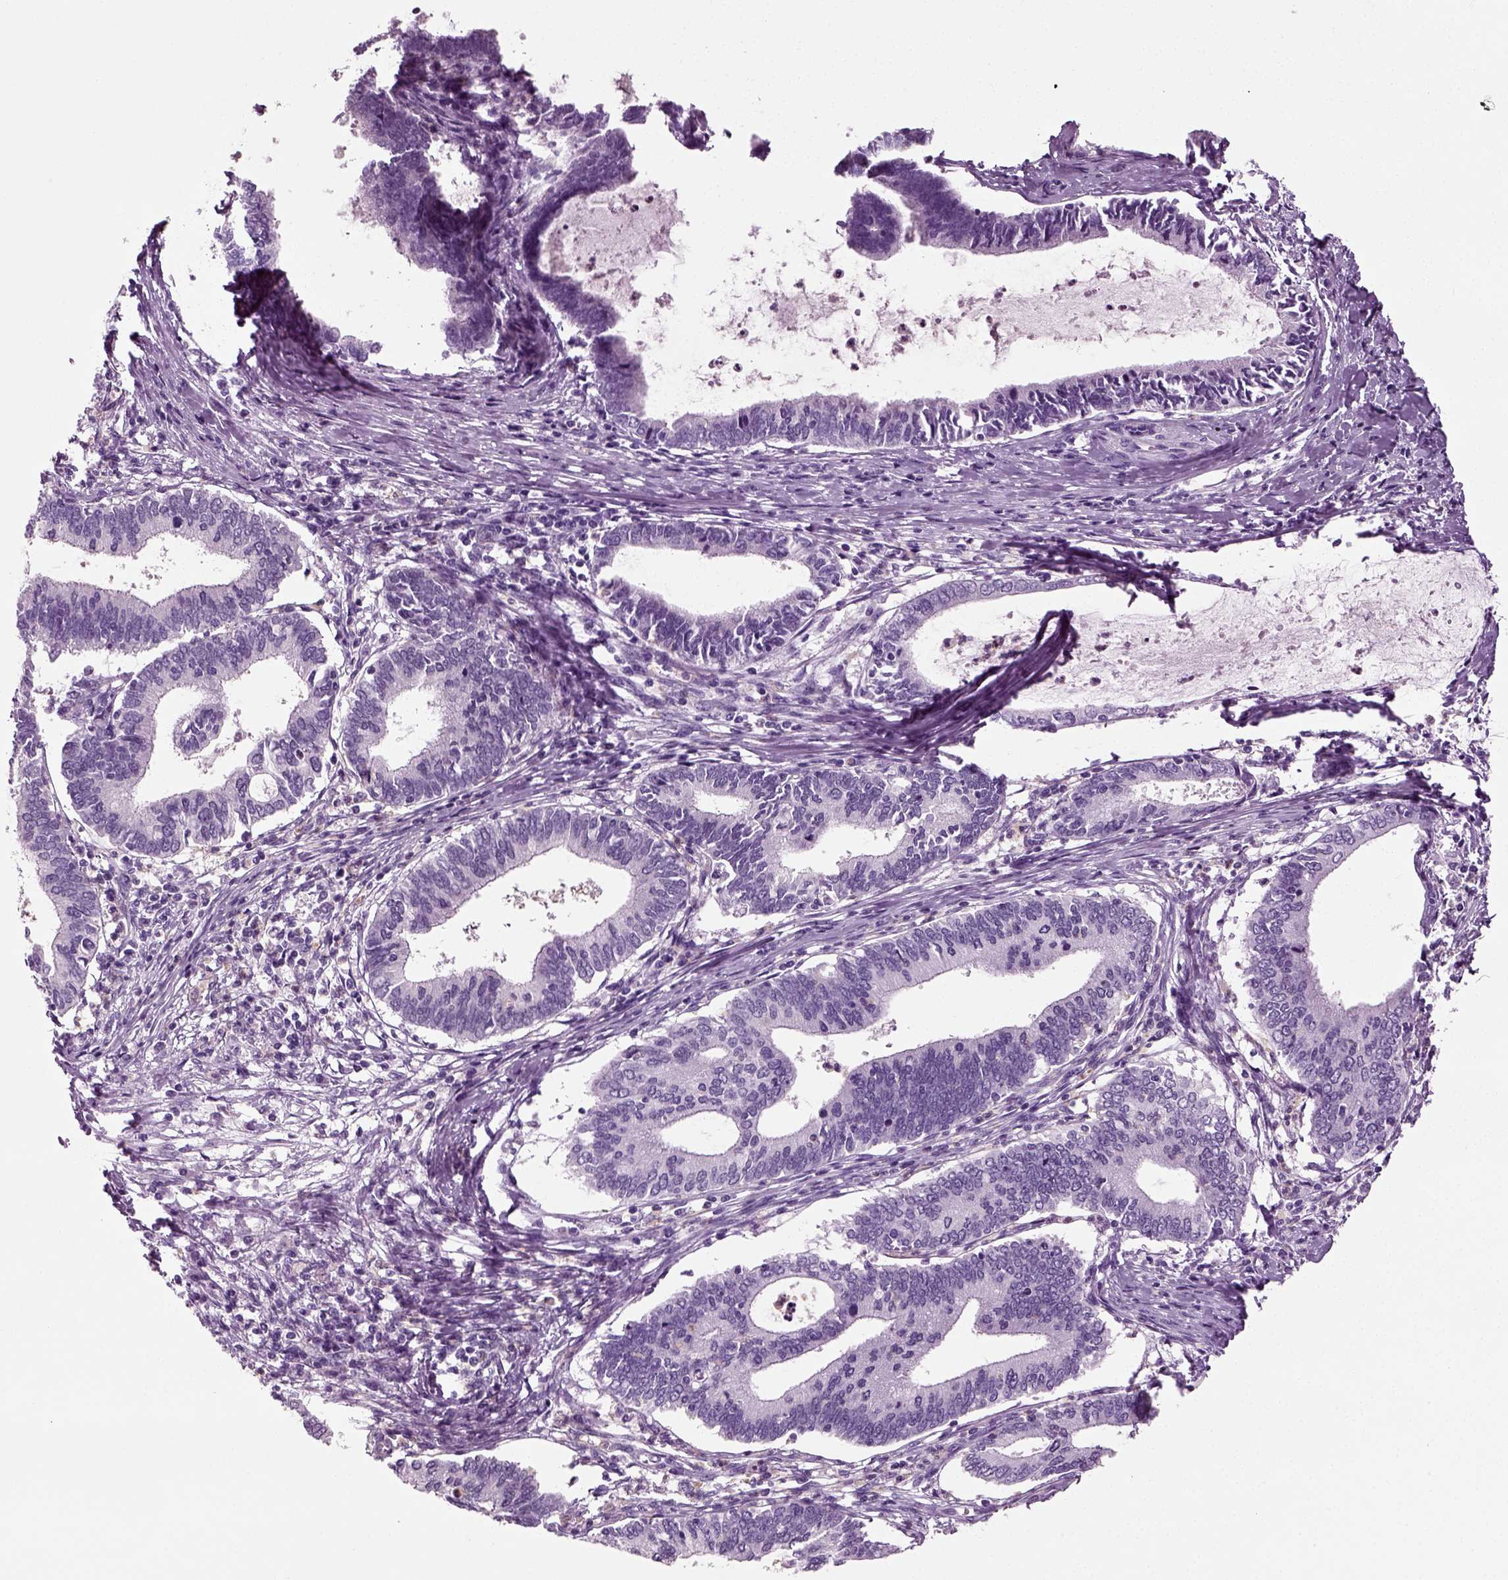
{"staining": {"intensity": "negative", "quantity": "none", "location": "none"}, "tissue": "cervical cancer", "cell_type": "Tumor cells", "image_type": "cancer", "snomed": [{"axis": "morphology", "description": "Adenocarcinoma, NOS"}, {"axis": "topography", "description": "Cervix"}], "caption": "Adenocarcinoma (cervical) was stained to show a protein in brown. There is no significant expression in tumor cells.", "gene": "CRABP1", "patient": {"sex": "female", "age": 42}}